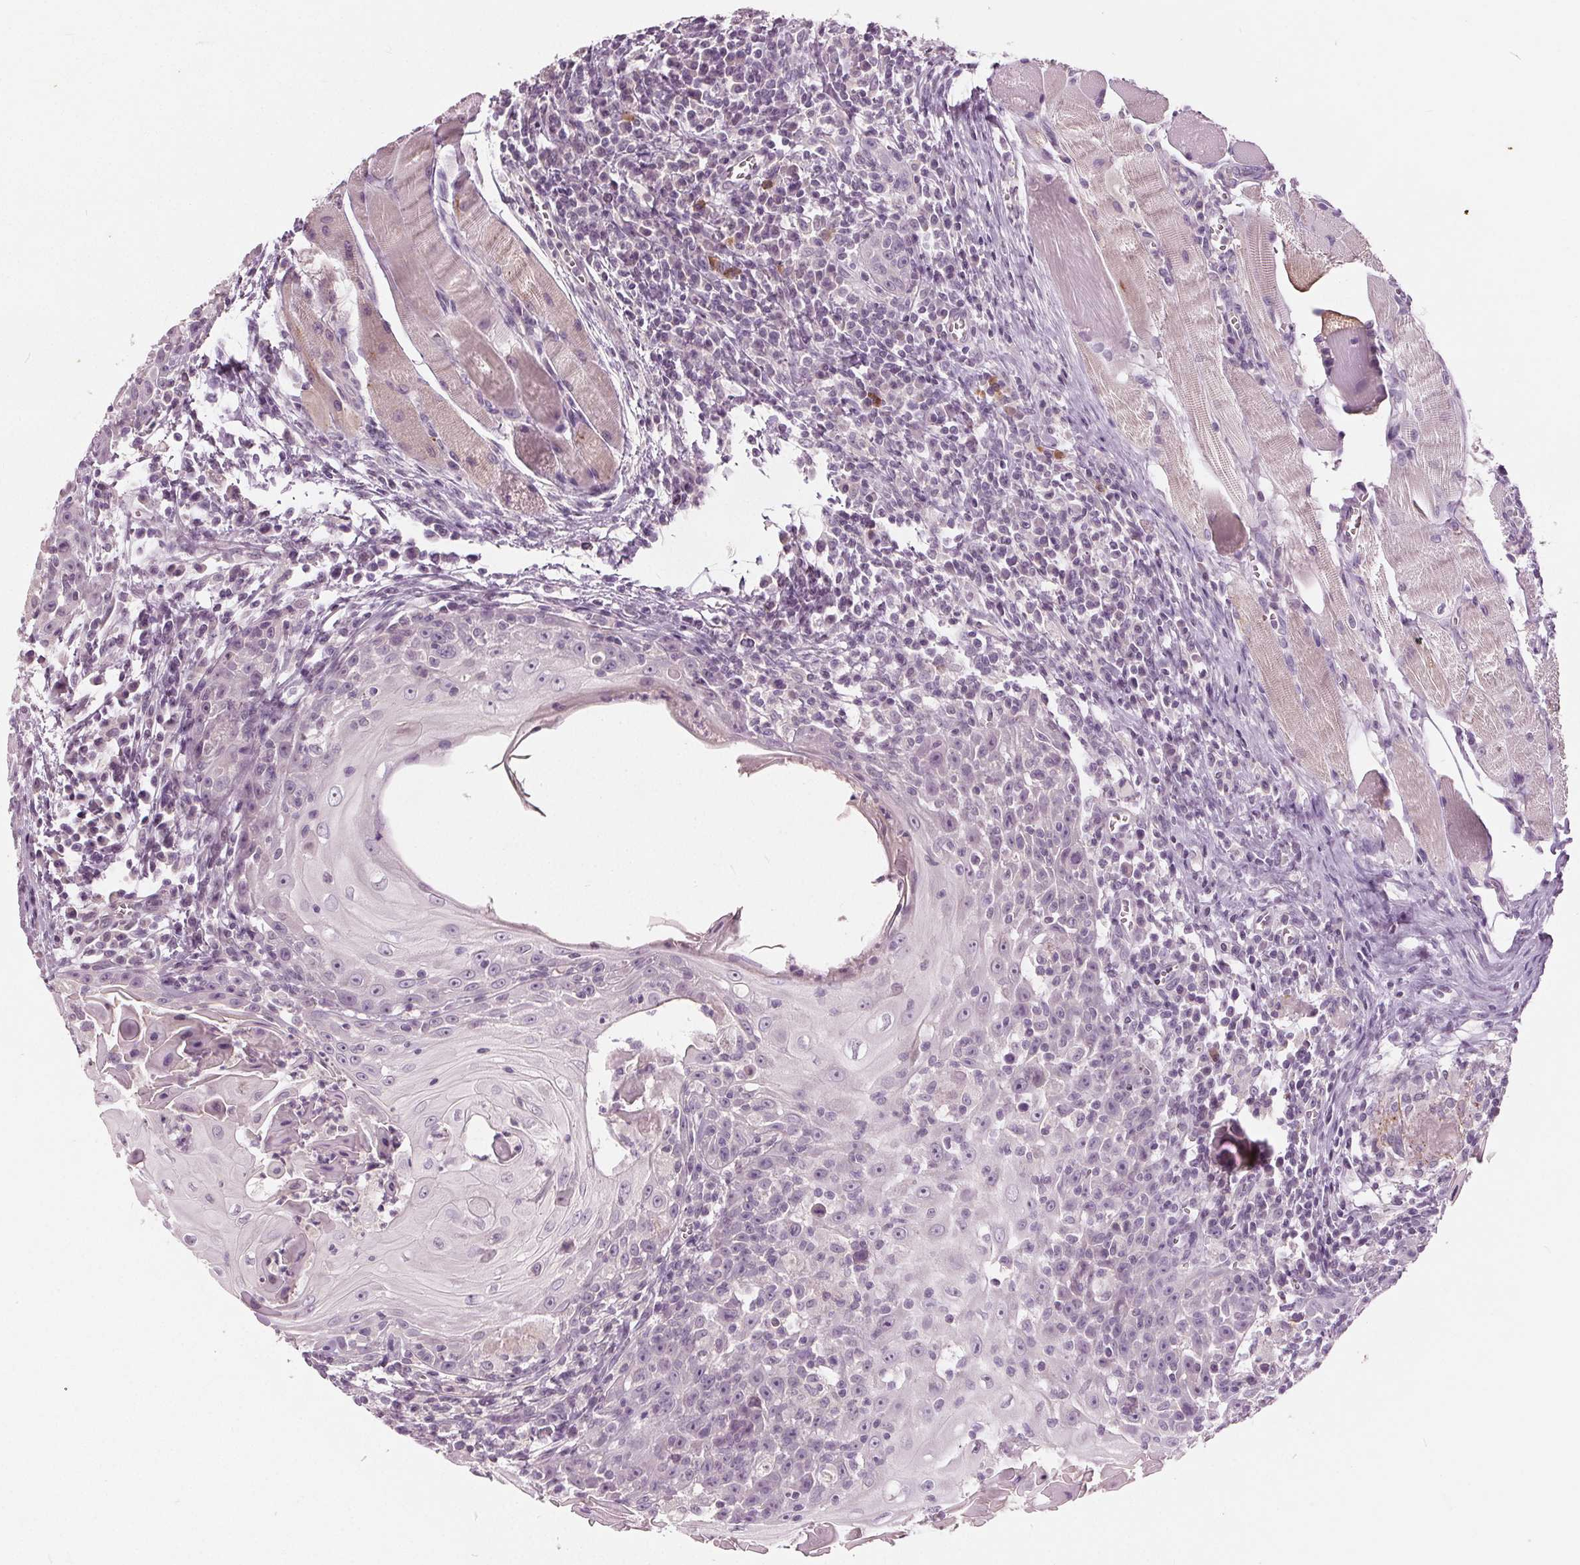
{"staining": {"intensity": "negative", "quantity": "none", "location": "none"}, "tissue": "head and neck cancer", "cell_type": "Tumor cells", "image_type": "cancer", "snomed": [{"axis": "morphology", "description": "Squamous cell carcinoma, NOS"}, {"axis": "topography", "description": "Head-Neck"}], "caption": "This is an IHC histopathology image of human head and neck squamous cell carcinoma. There is no staining in tumor cells.", "gene": "TKFC", "patient": {"sex": "male", "age": 52}}